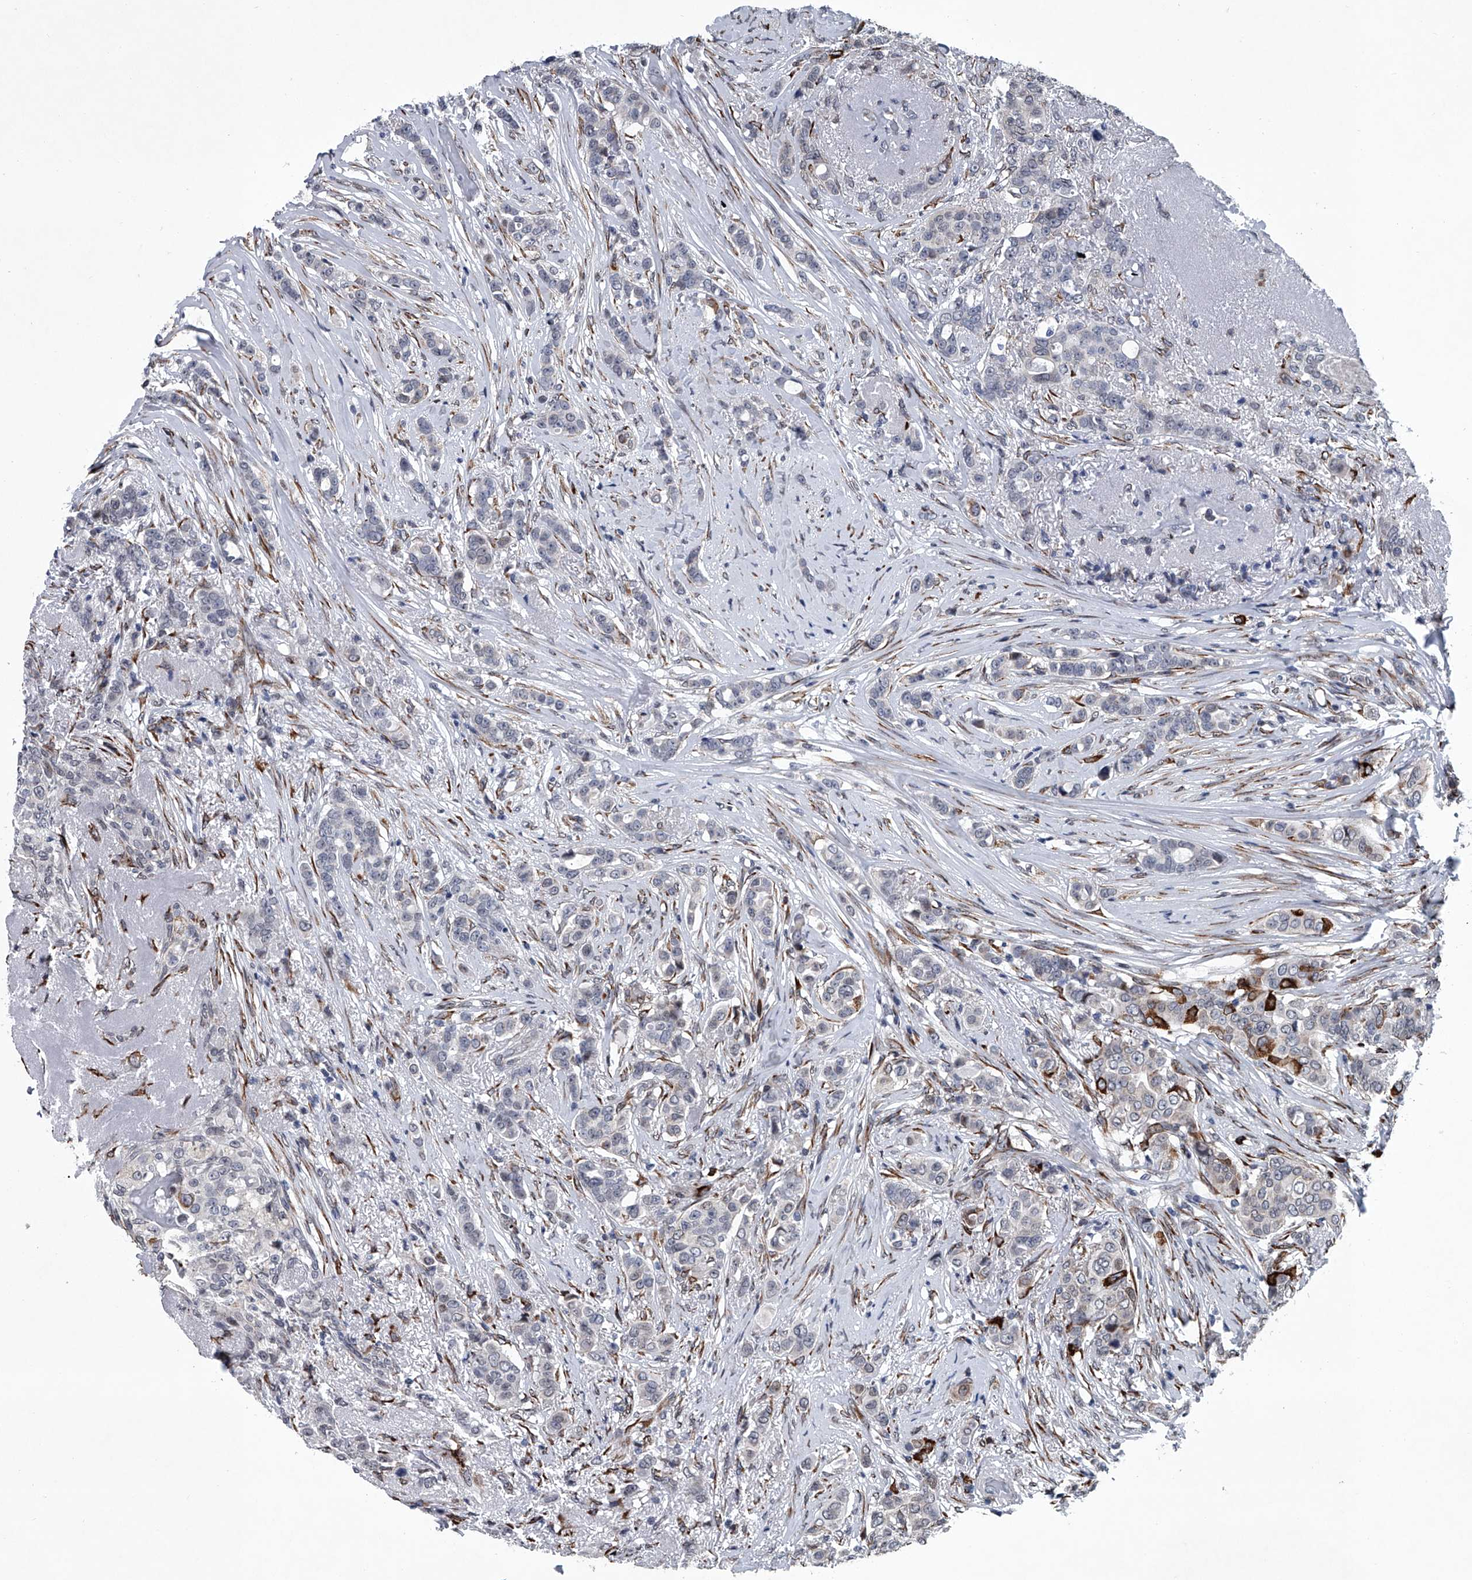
{"staining": {"intensity": "strong", "quantity": "<25%", "location": "cytoplasmic/membranous"}, "tissue": "breast cancer", "cell_type": "Tumor cells", "image_type": "cancer", "snomed": [{"axis": "morphology", "description": "Lobular carcinoma"}, {"axis": "topography", "description": "Breast"}], "caption": "Protein expression analysis of lobular carcinoma (breast) displays strong cytoplasmic/membranous expression in about <25% of tumor cells.", "gene": "PPP2R5D", "patient": {"sex": "female", "age": 51}}